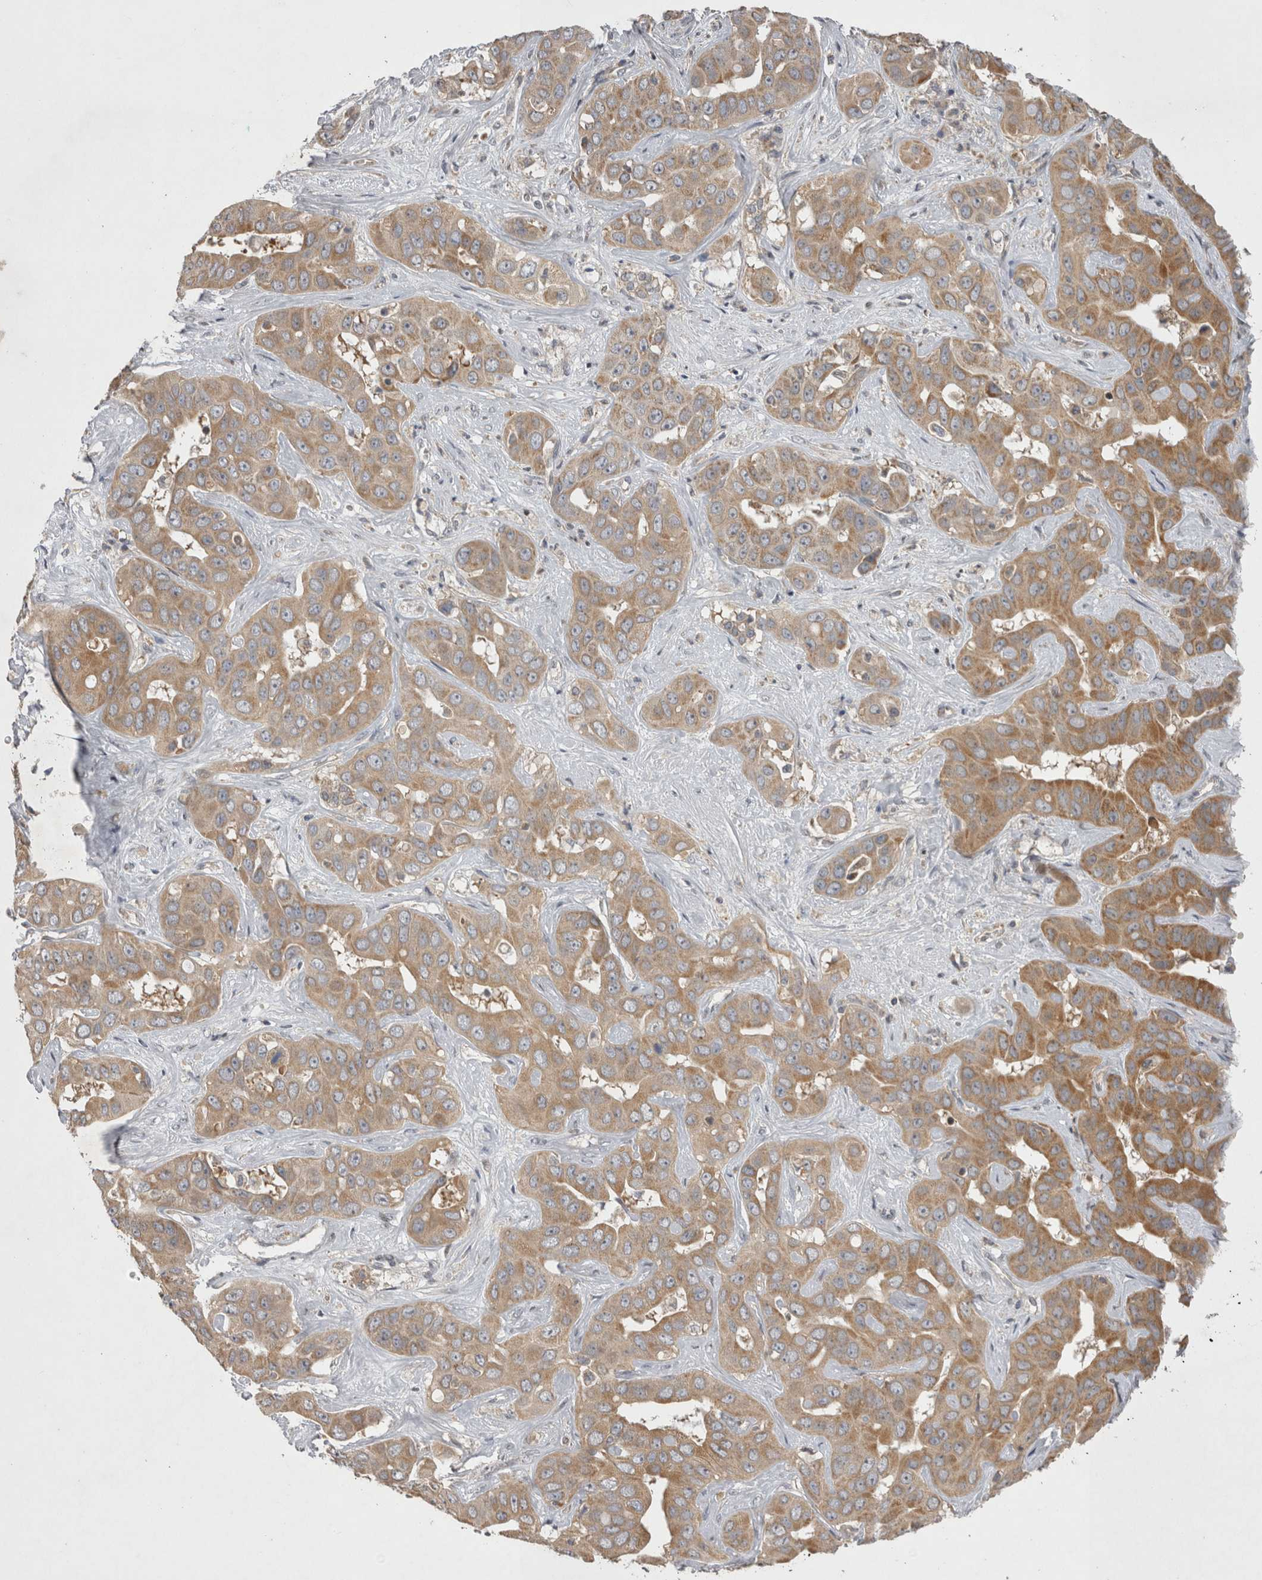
{"staining": {"intensity": "moderate", "quantity": ">75%", "location": "cytoplasmic/membranous"}, "tissue": "liver cancer", "cell_type": "Tumor cells", "image_type": "cancer", "snomed": [{"axis": "morphology", "description": "Cholangiocarcinoma"}, {"axis": "topography", "description": "Liver"}], "caption": "Immunohistochemistry staining of liver cancer (cholangiocarcinoma), which exhibits medium levels of moderate cytoplasmic/membranous positivity in about >75% of tumor cells indicating moderate cytoplasmic/membranous protein expression. The staining was performed using DAB (3,3'-diaminobenzidine) (brown) for protein detection and nuclei were counterstained in hematoxylin (blue).", "gene": "TSPOAP1", "patient": {"sex": "female", "age": 52}}